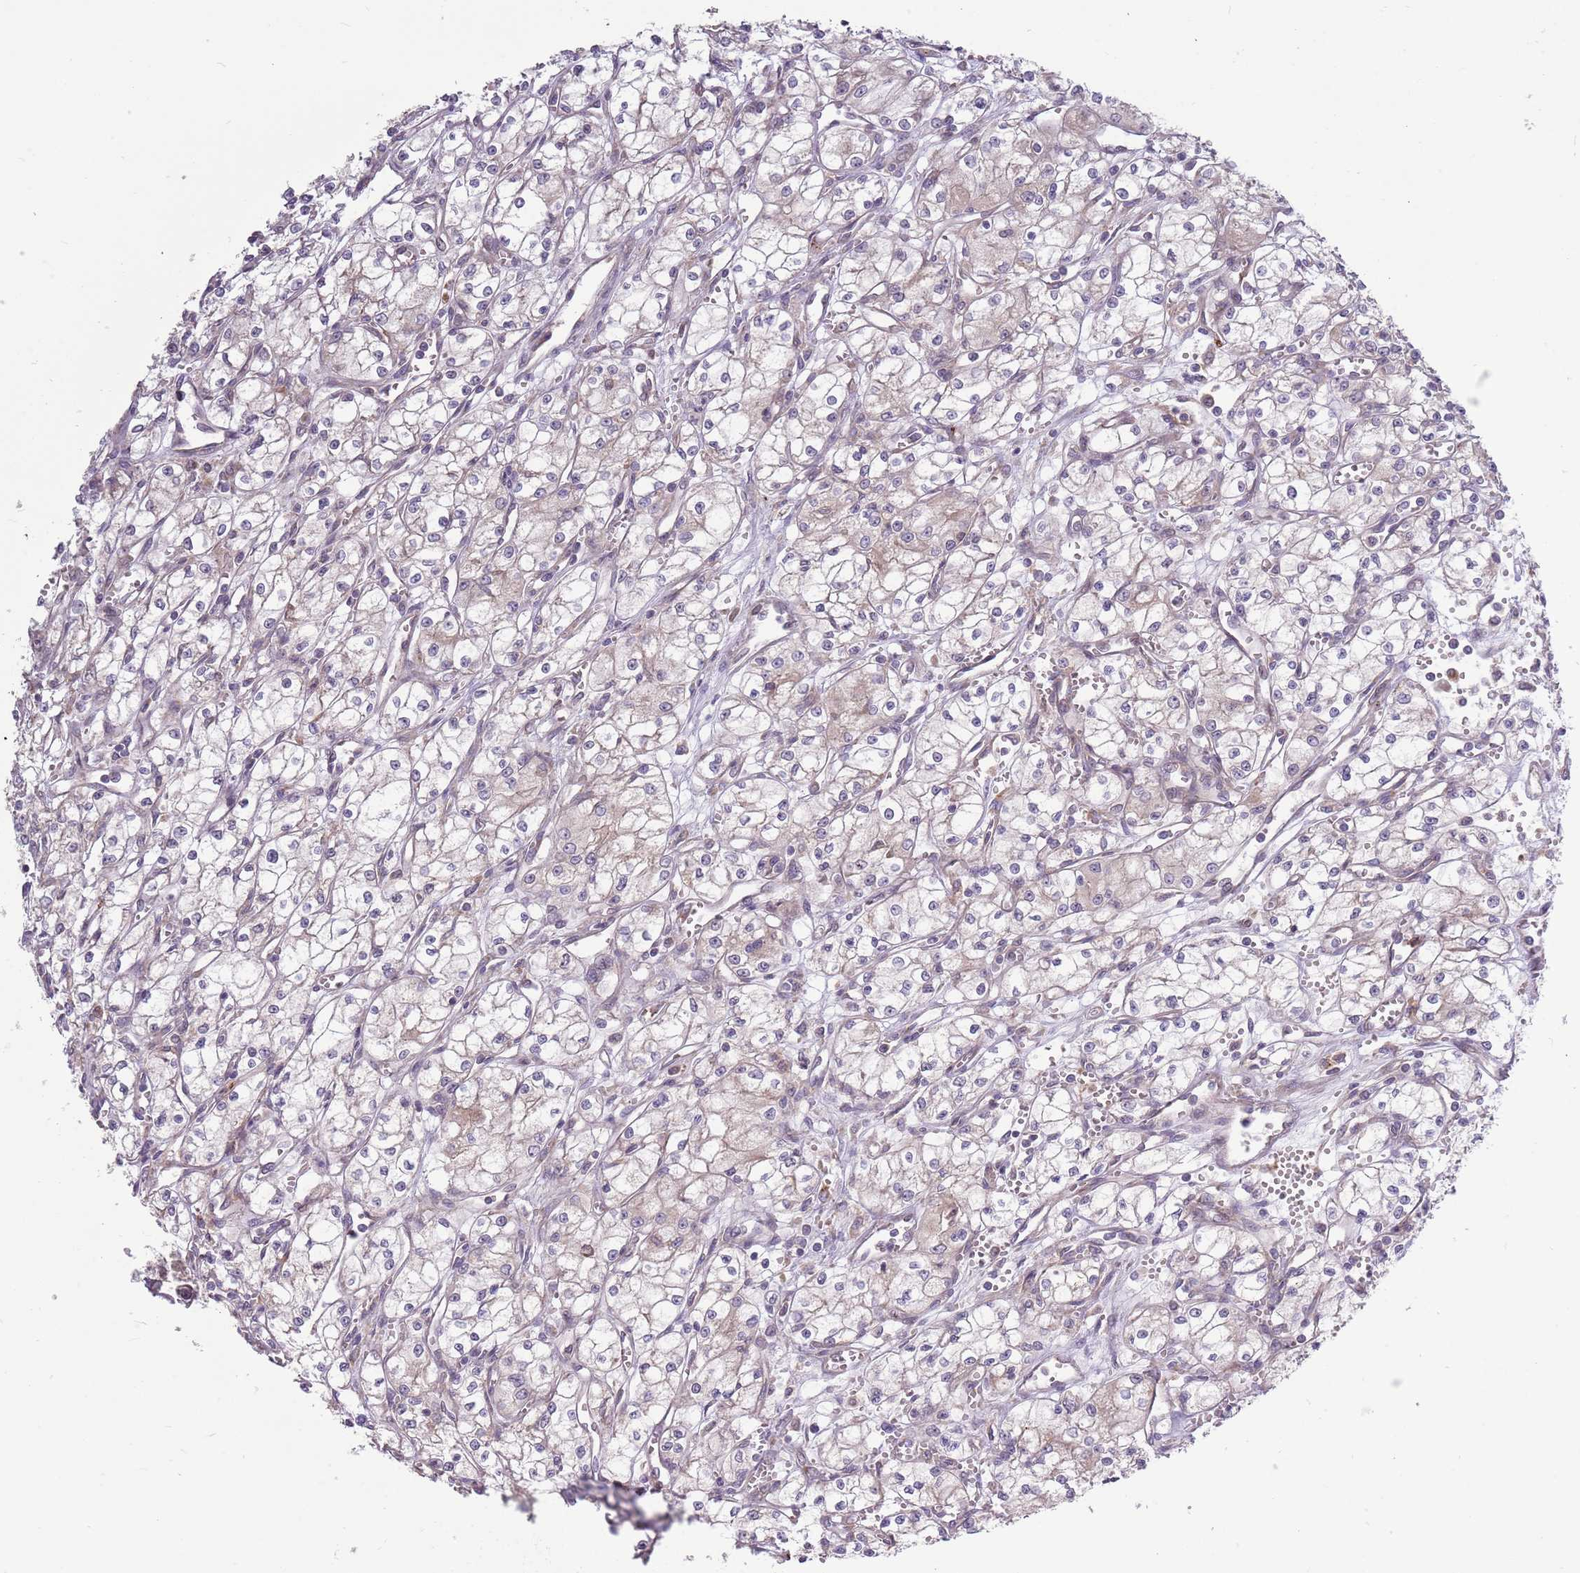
{"staining": {"intensity": "negative", "quantity": "none", "location": "none"}, "tissue": "renal cancer", "cell_type": "Tumor cells", "image_type": "cancer", "snomed": [{"axis": "morphology", "description": "Adenocarcinoma, NOS"}, {"axis": "topography", "description": "Kidney"}], "caption": "Tumor cells are negative for brown protein staining in renal cancer.", "gene": "PPP1R27", "patient": {"sex": "male", "age": 59}}